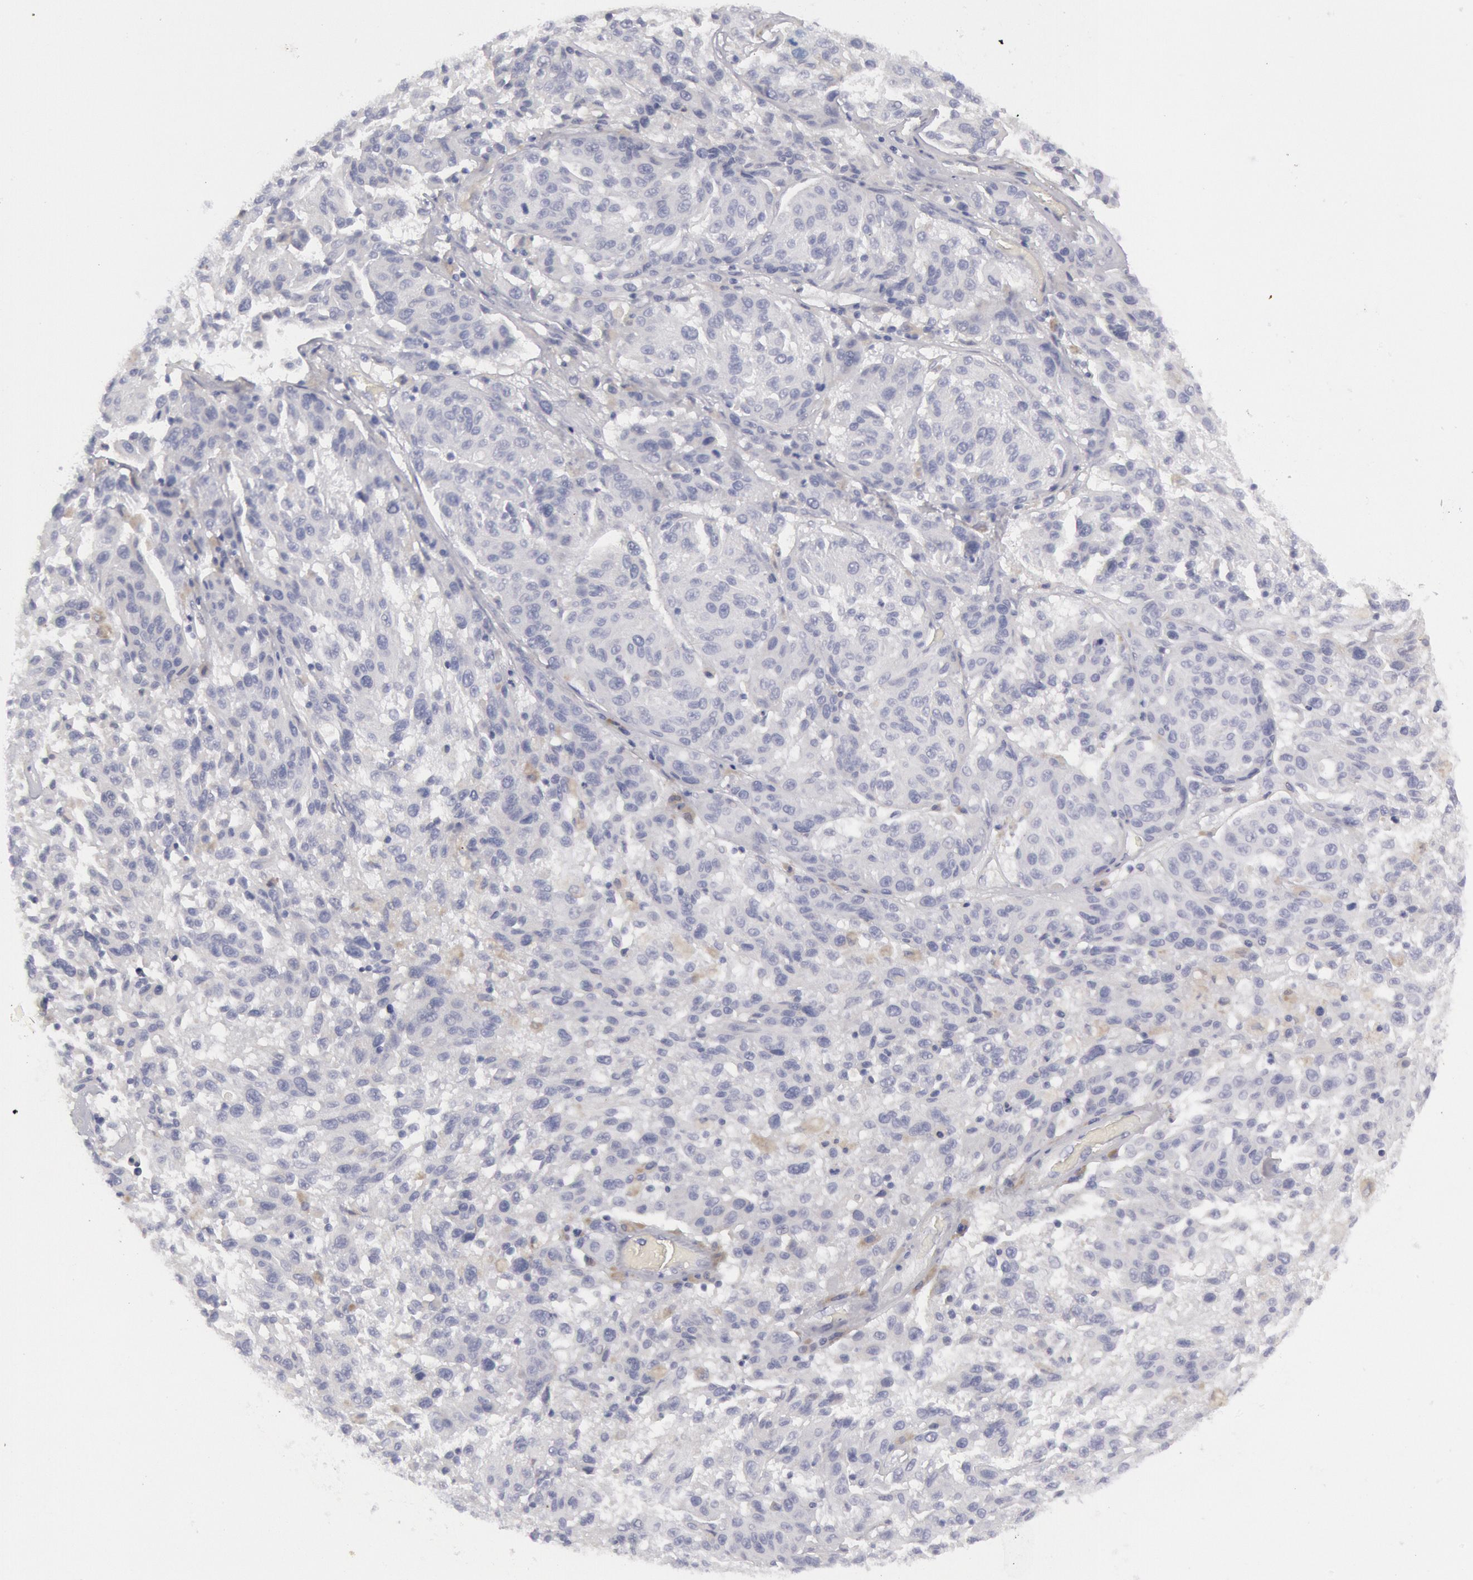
{"staining": {"intensity": "negative", "quantity": "none", "location": "none"}, "tissue": "melanoma", "cell_type": "Tumor cells", "image_type": "cancer", "snomed": [{"axis": "morphology", "description": "Malignant melanoma, NOS"}, {"axis": "topography", "description": "Skin"}], "caption": "DAB immunohistochemical staining of malignant melanoma shows no significant staining in tumor cells.", "gene": "FHL1", "patient": {"sex": "female", "age": 77}}